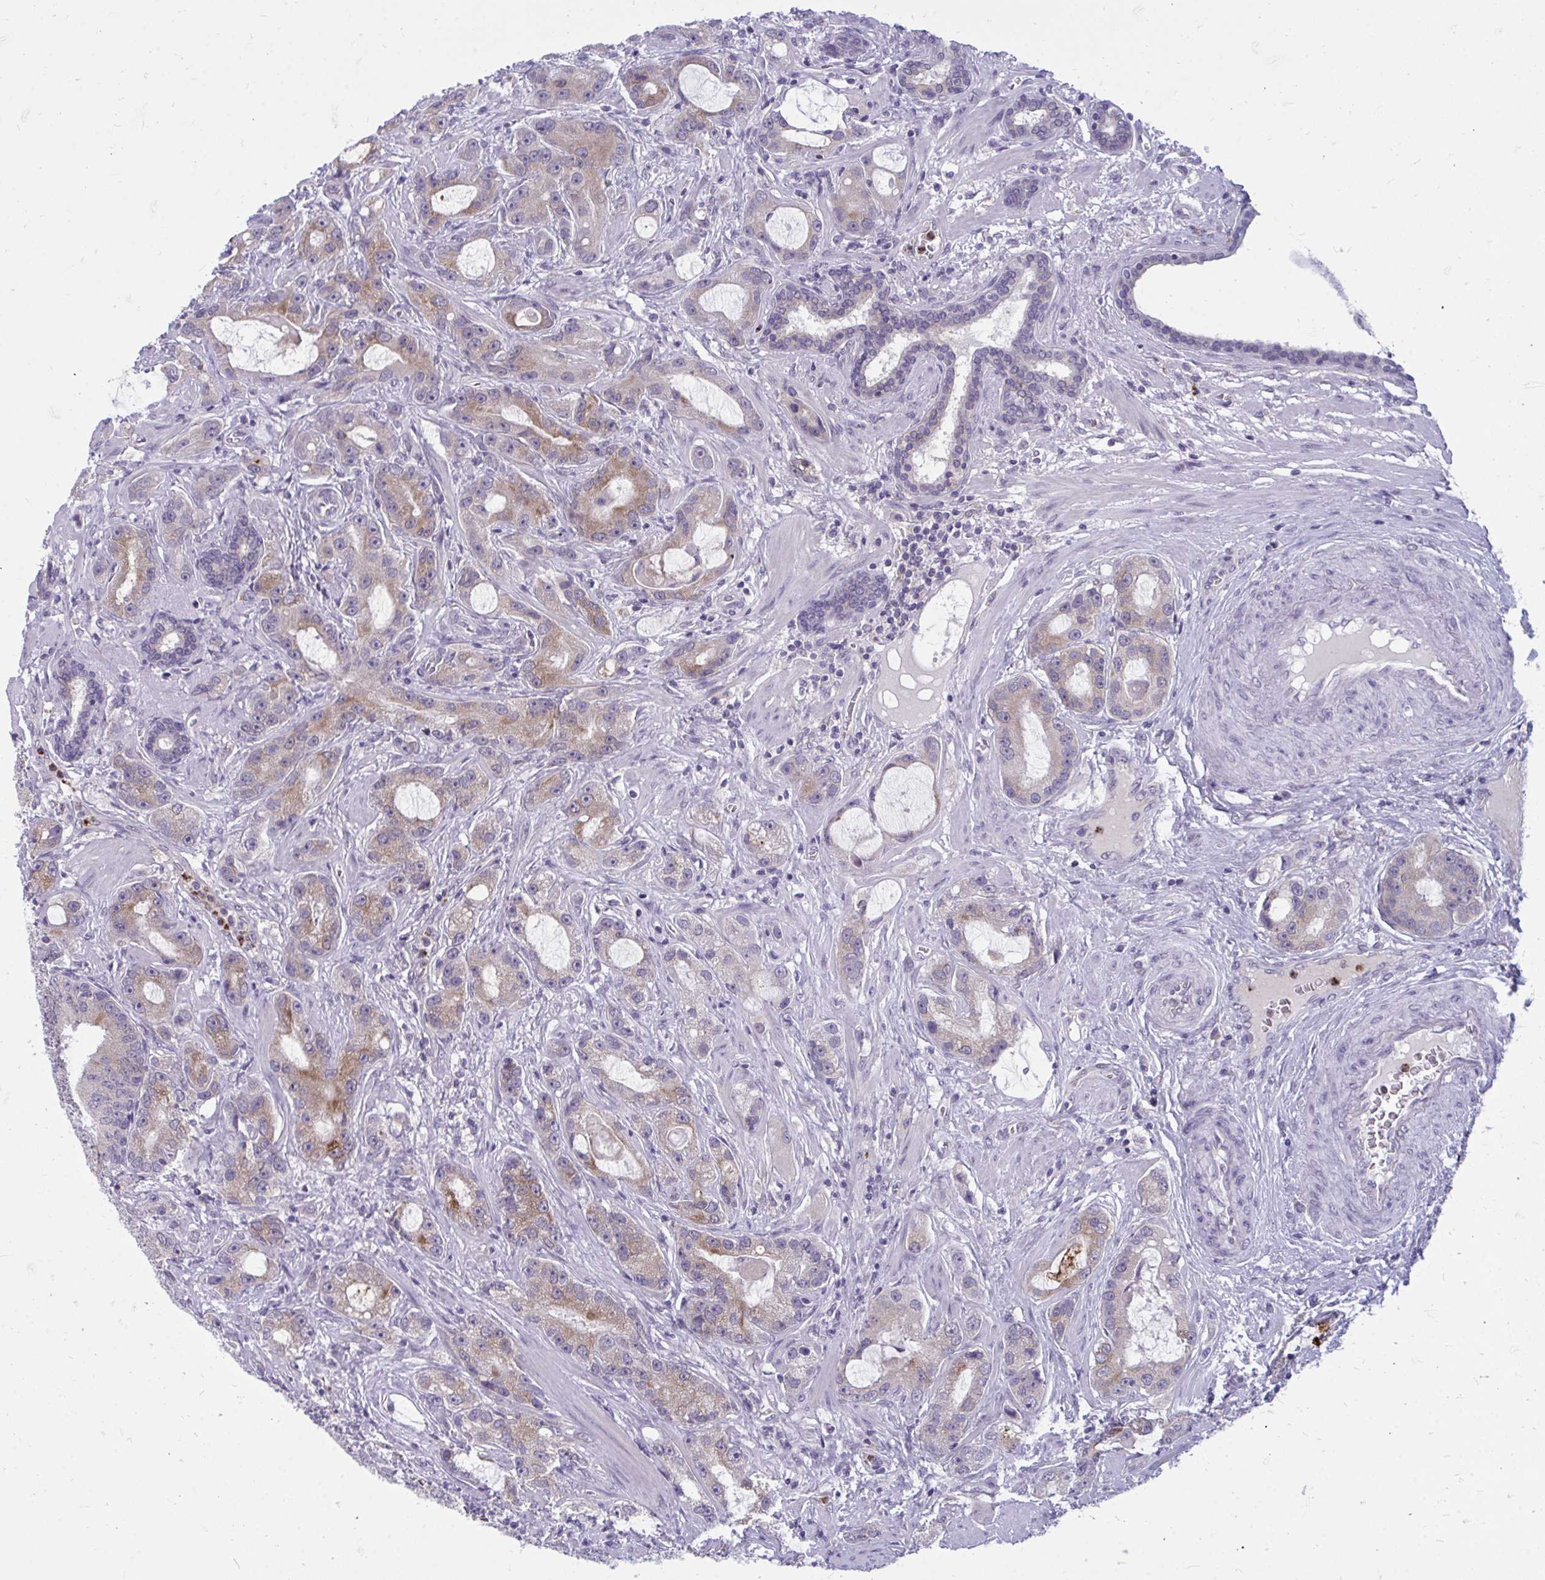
{"staining": {"intensity": "weak", "quantity": "25%-75%", "location": "cytoplasmic/membranous"}, "tissue": "prostate cancer", "cell_type": "Tumor cells", "image_type": "cancer", "snomed": [{"axis": "morphology", "description": "Adenocarcinoma, High grade"}, {"axis": "topography", "description": "Prostate"}], "caption": "Brown immunohistochemical staining in human prostate cancer displays weak cytoplasmic/membranous positivity in about 25%-75% of tumor cells.", "gene": "ACSL5", "patient": {"sex": "male", "age": 65}}